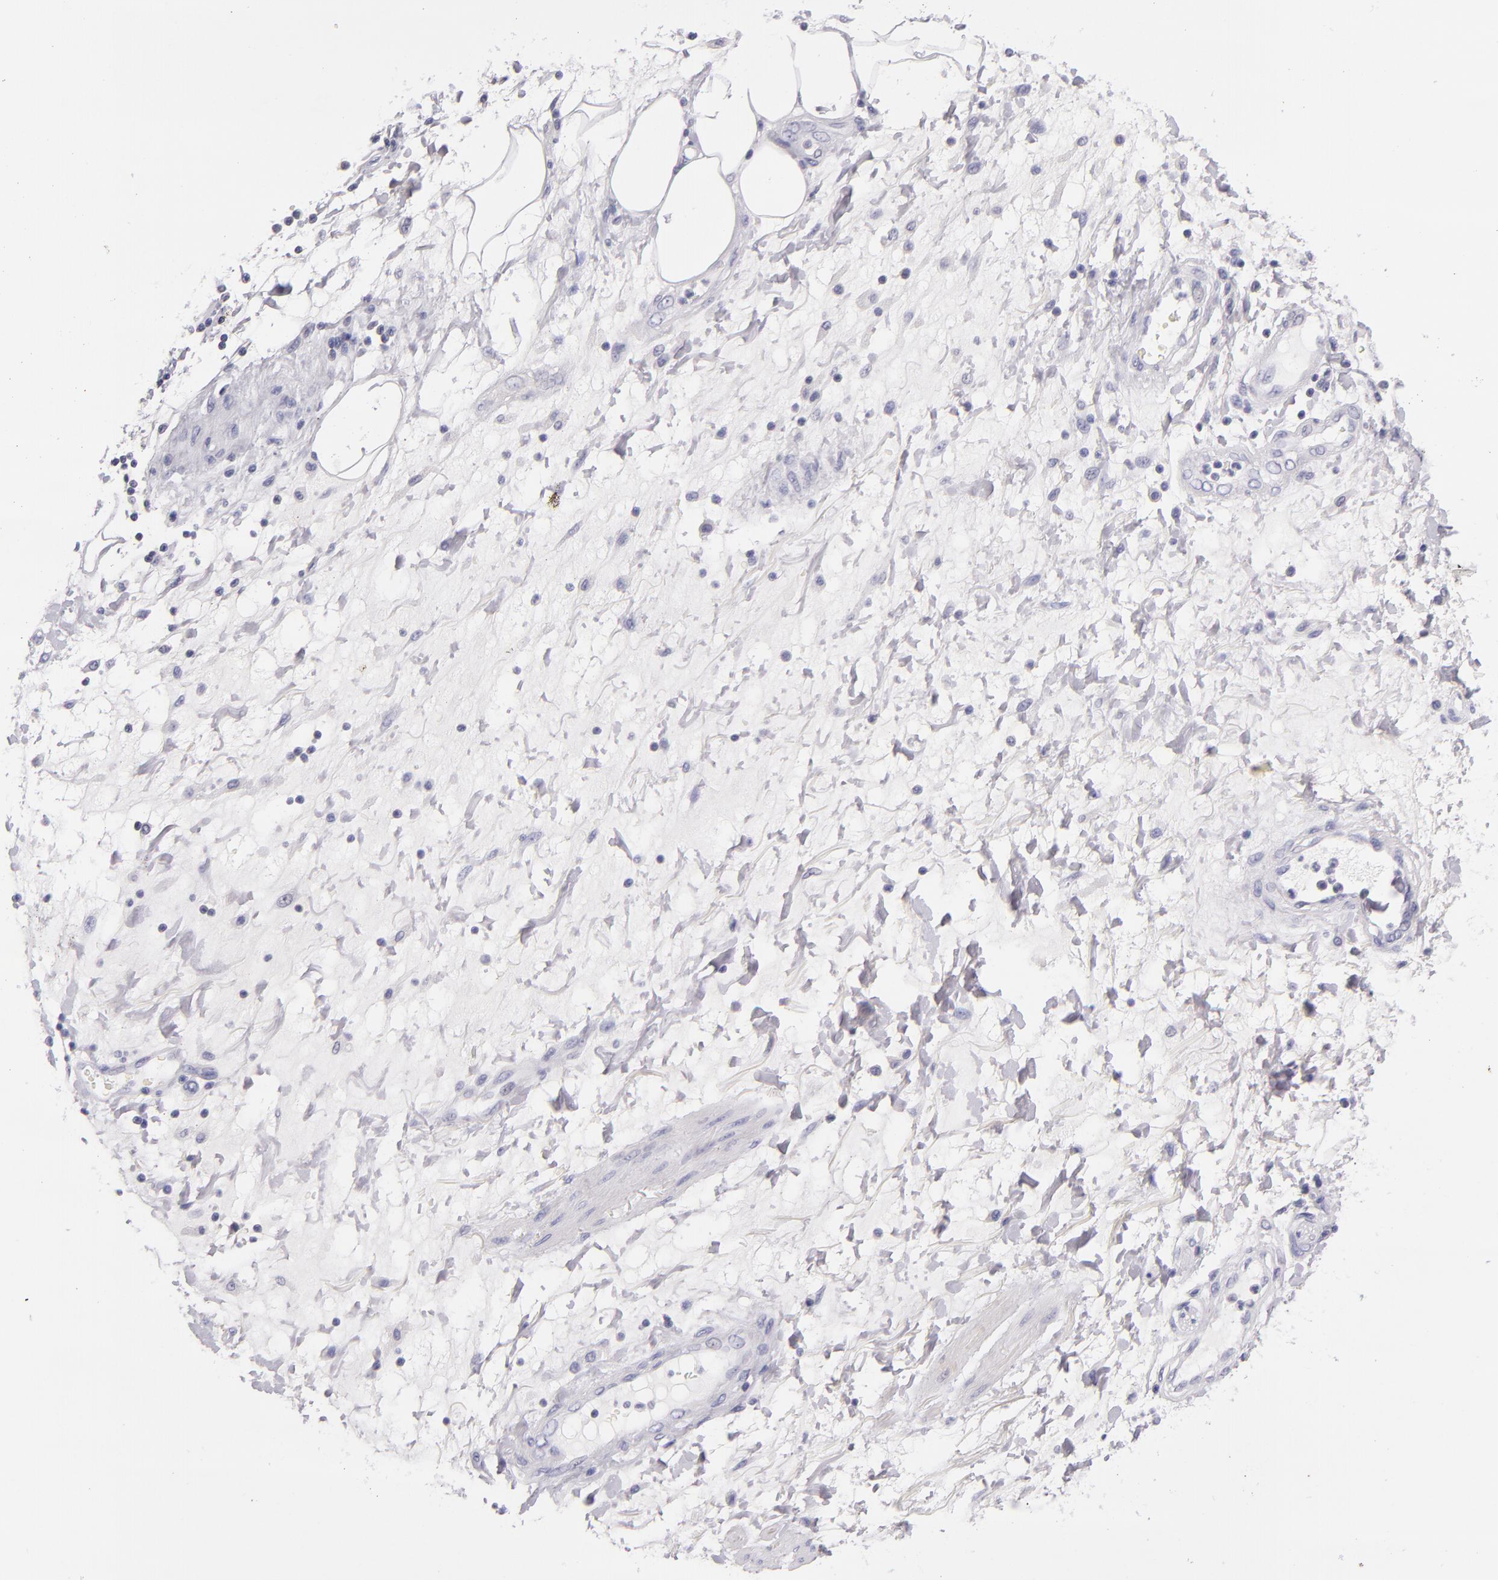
{"staining": {"intensity": "negative", "quantity": "none", "location": "none"}, "tissue": "stomach cancer", "cell_type": "Tumor cells", "image_type": "cancer", "snomed": [{"axis": "morphology", "description": "Adenocarcinoma, NOS"}, {"axis": "topography", "description": "Pancreas"}, {"axis": "topography", "description": "Stomach, upper"}], "caption": "Human adenocarcinoma (stomach) stained for a protein using immunohistochemistry reveals no expression in tumor cells.", "gene": "CD48", "patient": {"sex": "male", "age": 77}}